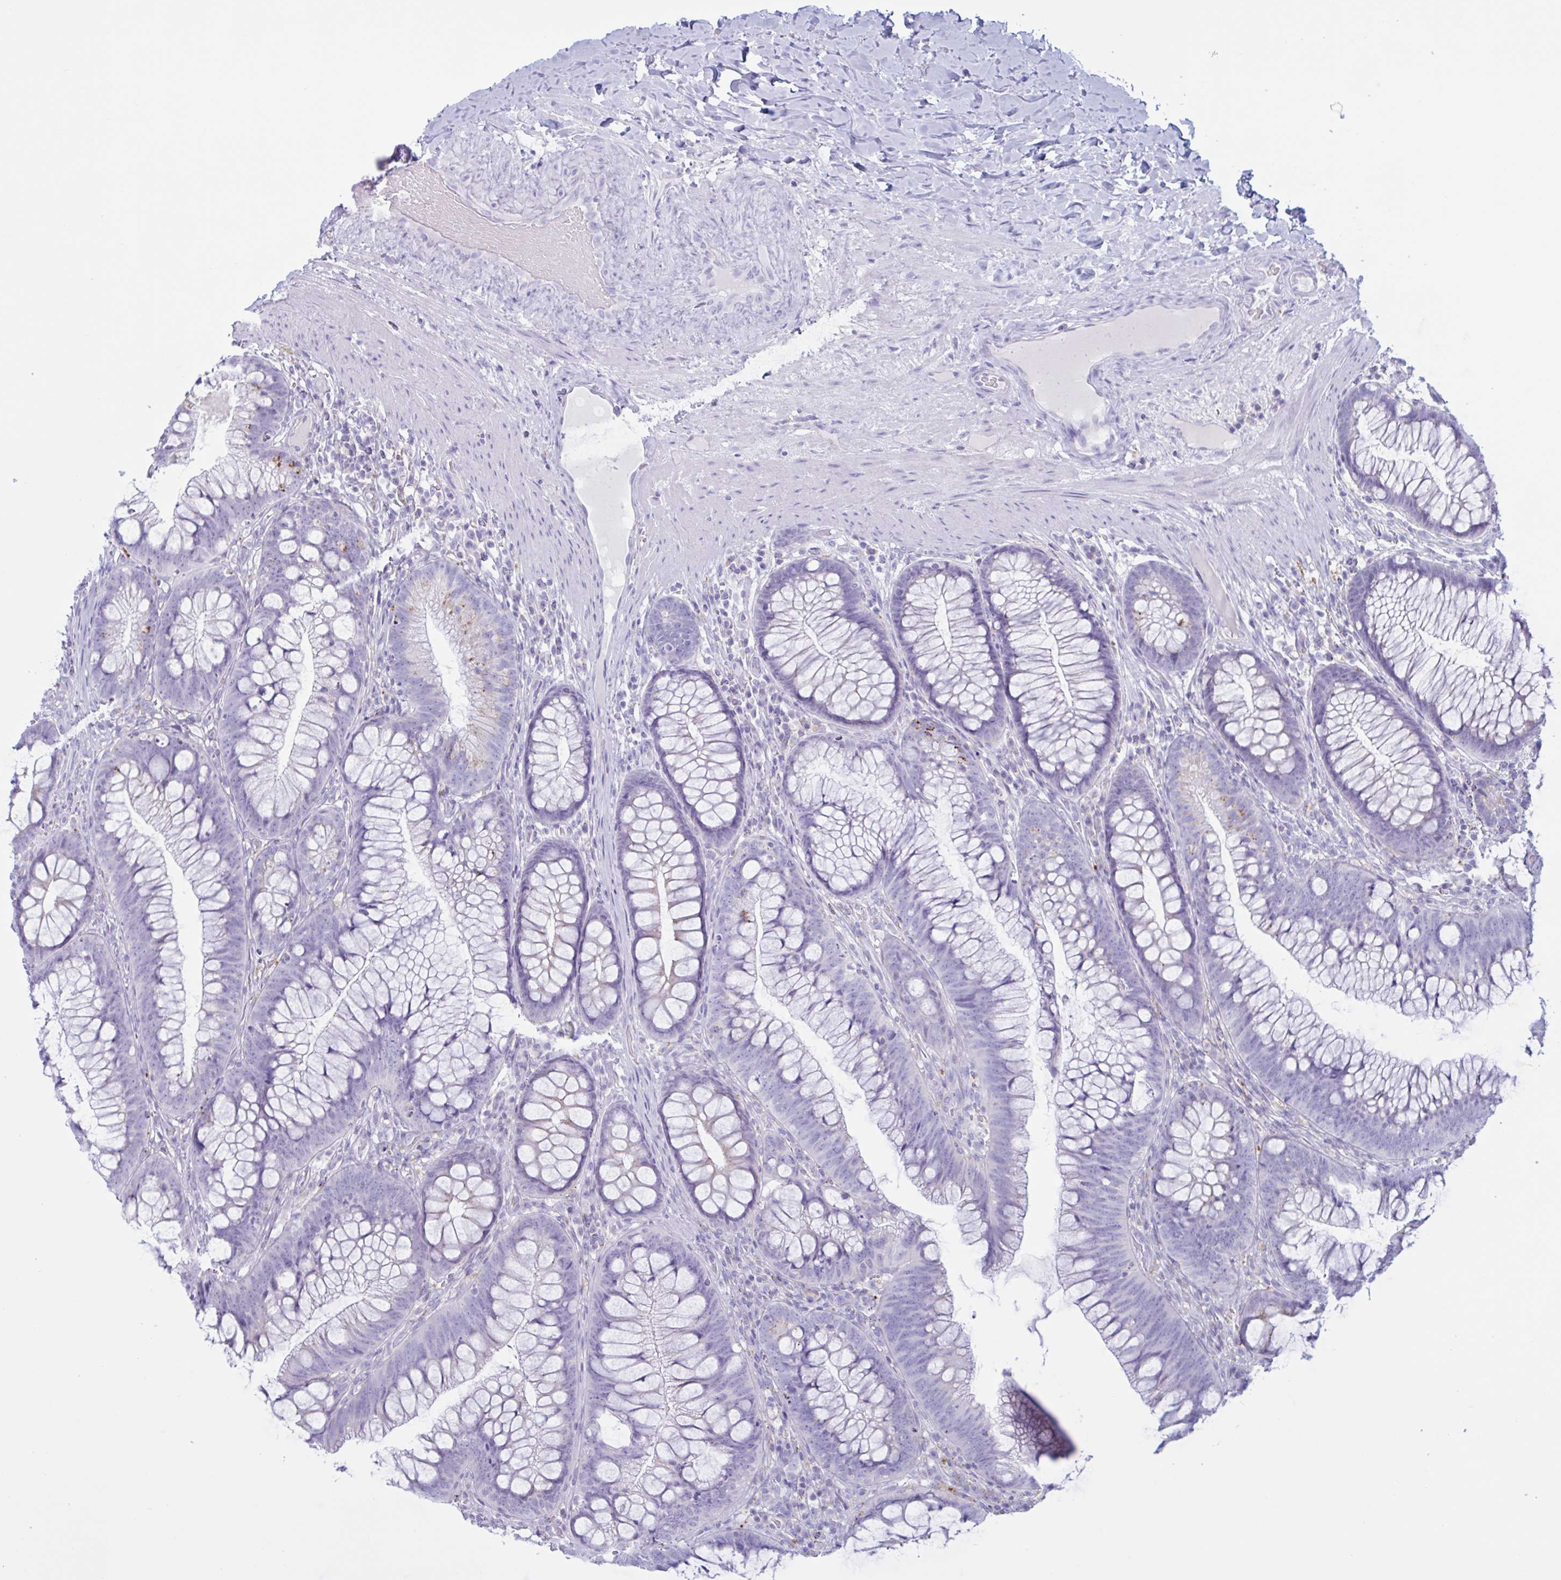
{"staining": {"intensity": "negative", "quantity": "none", "location": "none"}, "tissue": "colon", "cell_type": "Endothelial cells", "image_type": "normal", "snomed": [{"axis": "morphology", "description": "Normal tissue, NOS"}, {"axis": "morphology", "description": "Adenoma, NOS"}, {"axis": "topography", "description": "Soft tissue"}, {"axis": "topography", "description": "Colon"}], "caption": "DAB (3,3'-diaminobenzidine) immunohistochemical staining of normal human colon displays no significant staining in endothelial cells.", "gene": "XCL1", "patient": {"sex": "male", "age": 47}}